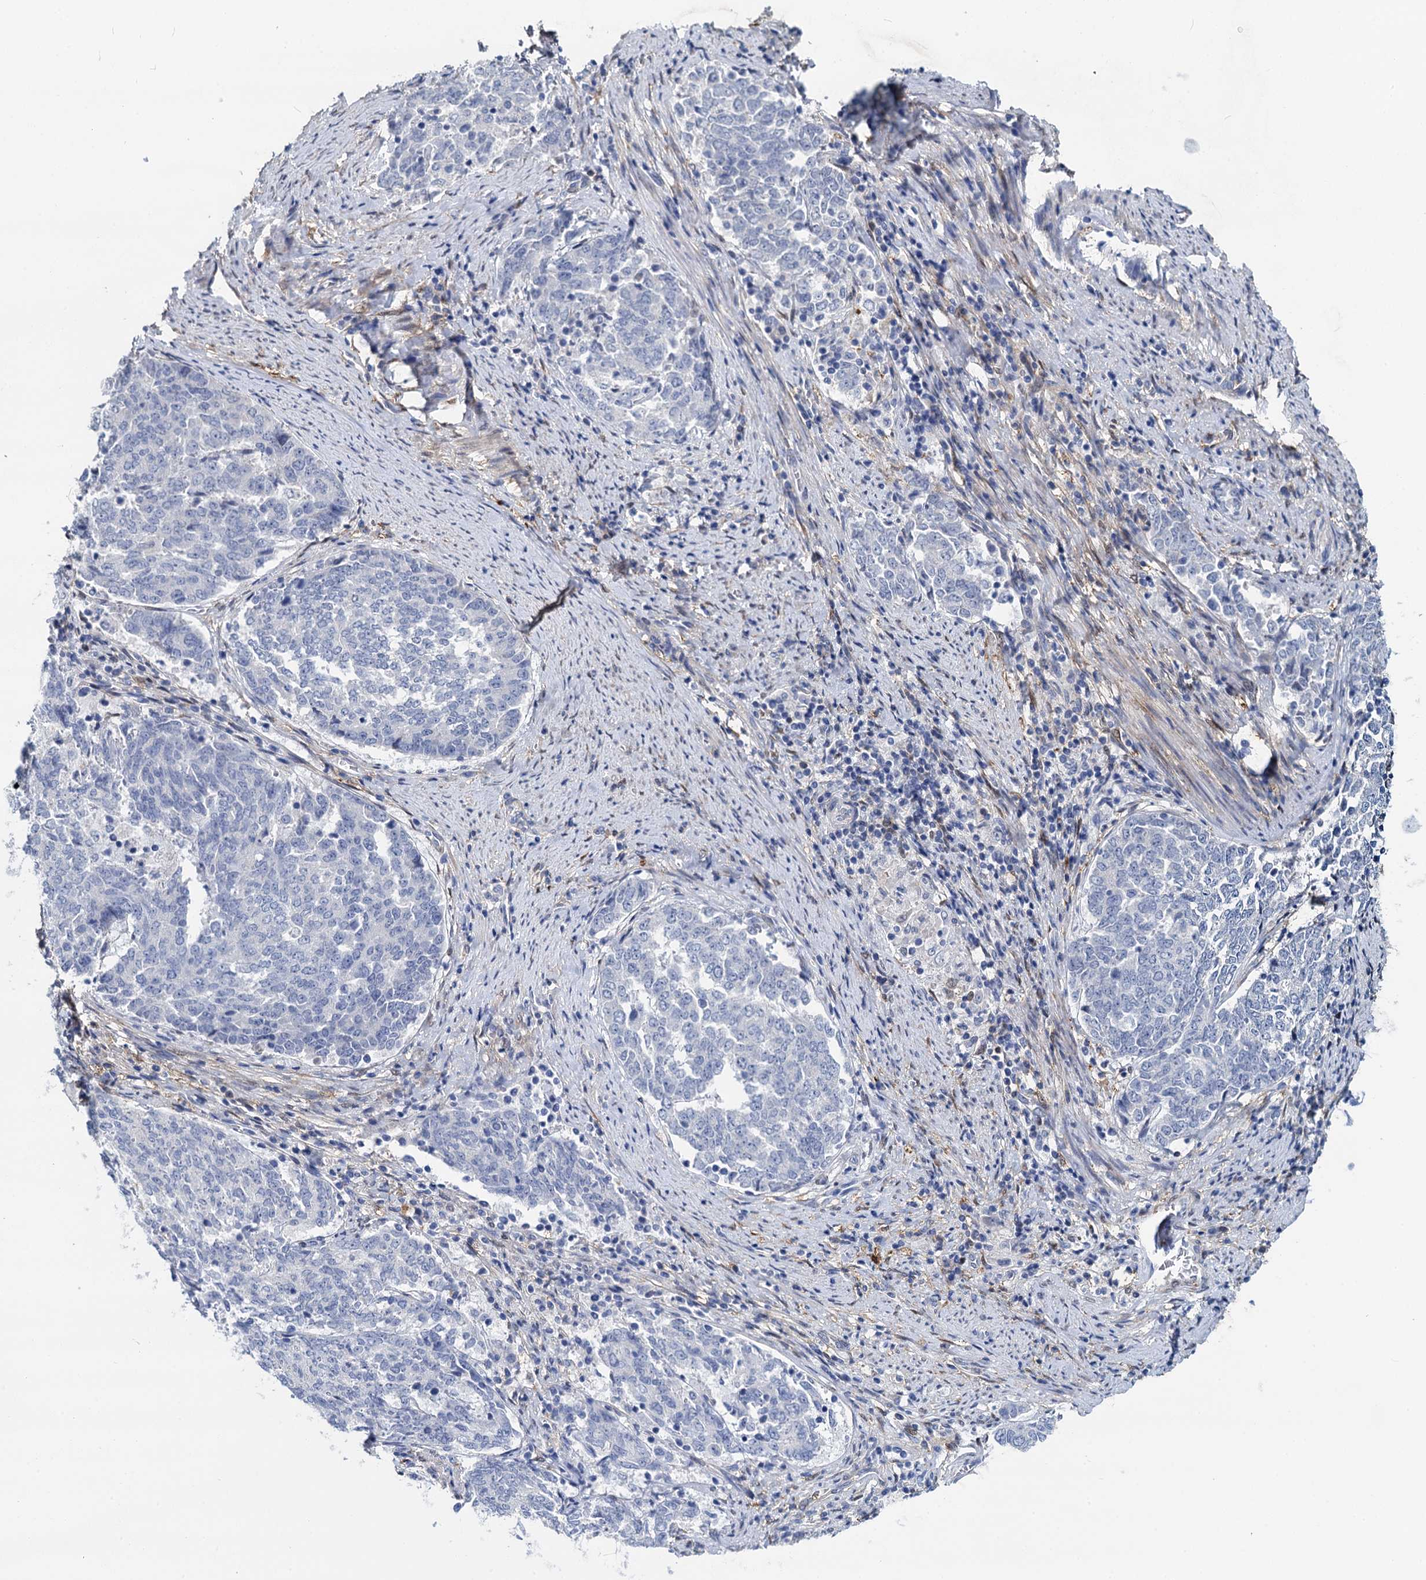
{"staining": {"intensity": "negative", "quantity": "none", "location": "none"}, "tissue": "endometrial cancer", "cell_type": "Tumor cells", "image_type": "cancer", "snomed": [{"axis": "morphology", "description": "Adenocarcinoma, NOS"}, {"axis": "topography", "description": "Endometrium"}], "caption": "Immunohistochemistry (IHC) of endometrial cancer exhibits no positivity in tumor cells. (Stains: DAB immunohistochemistry with hematoxylin counter stain, Microscopy: brightfield microscopy at high magnification).", "gene": "GSTM3", "patient": {"sex": "female", "age": 80}}